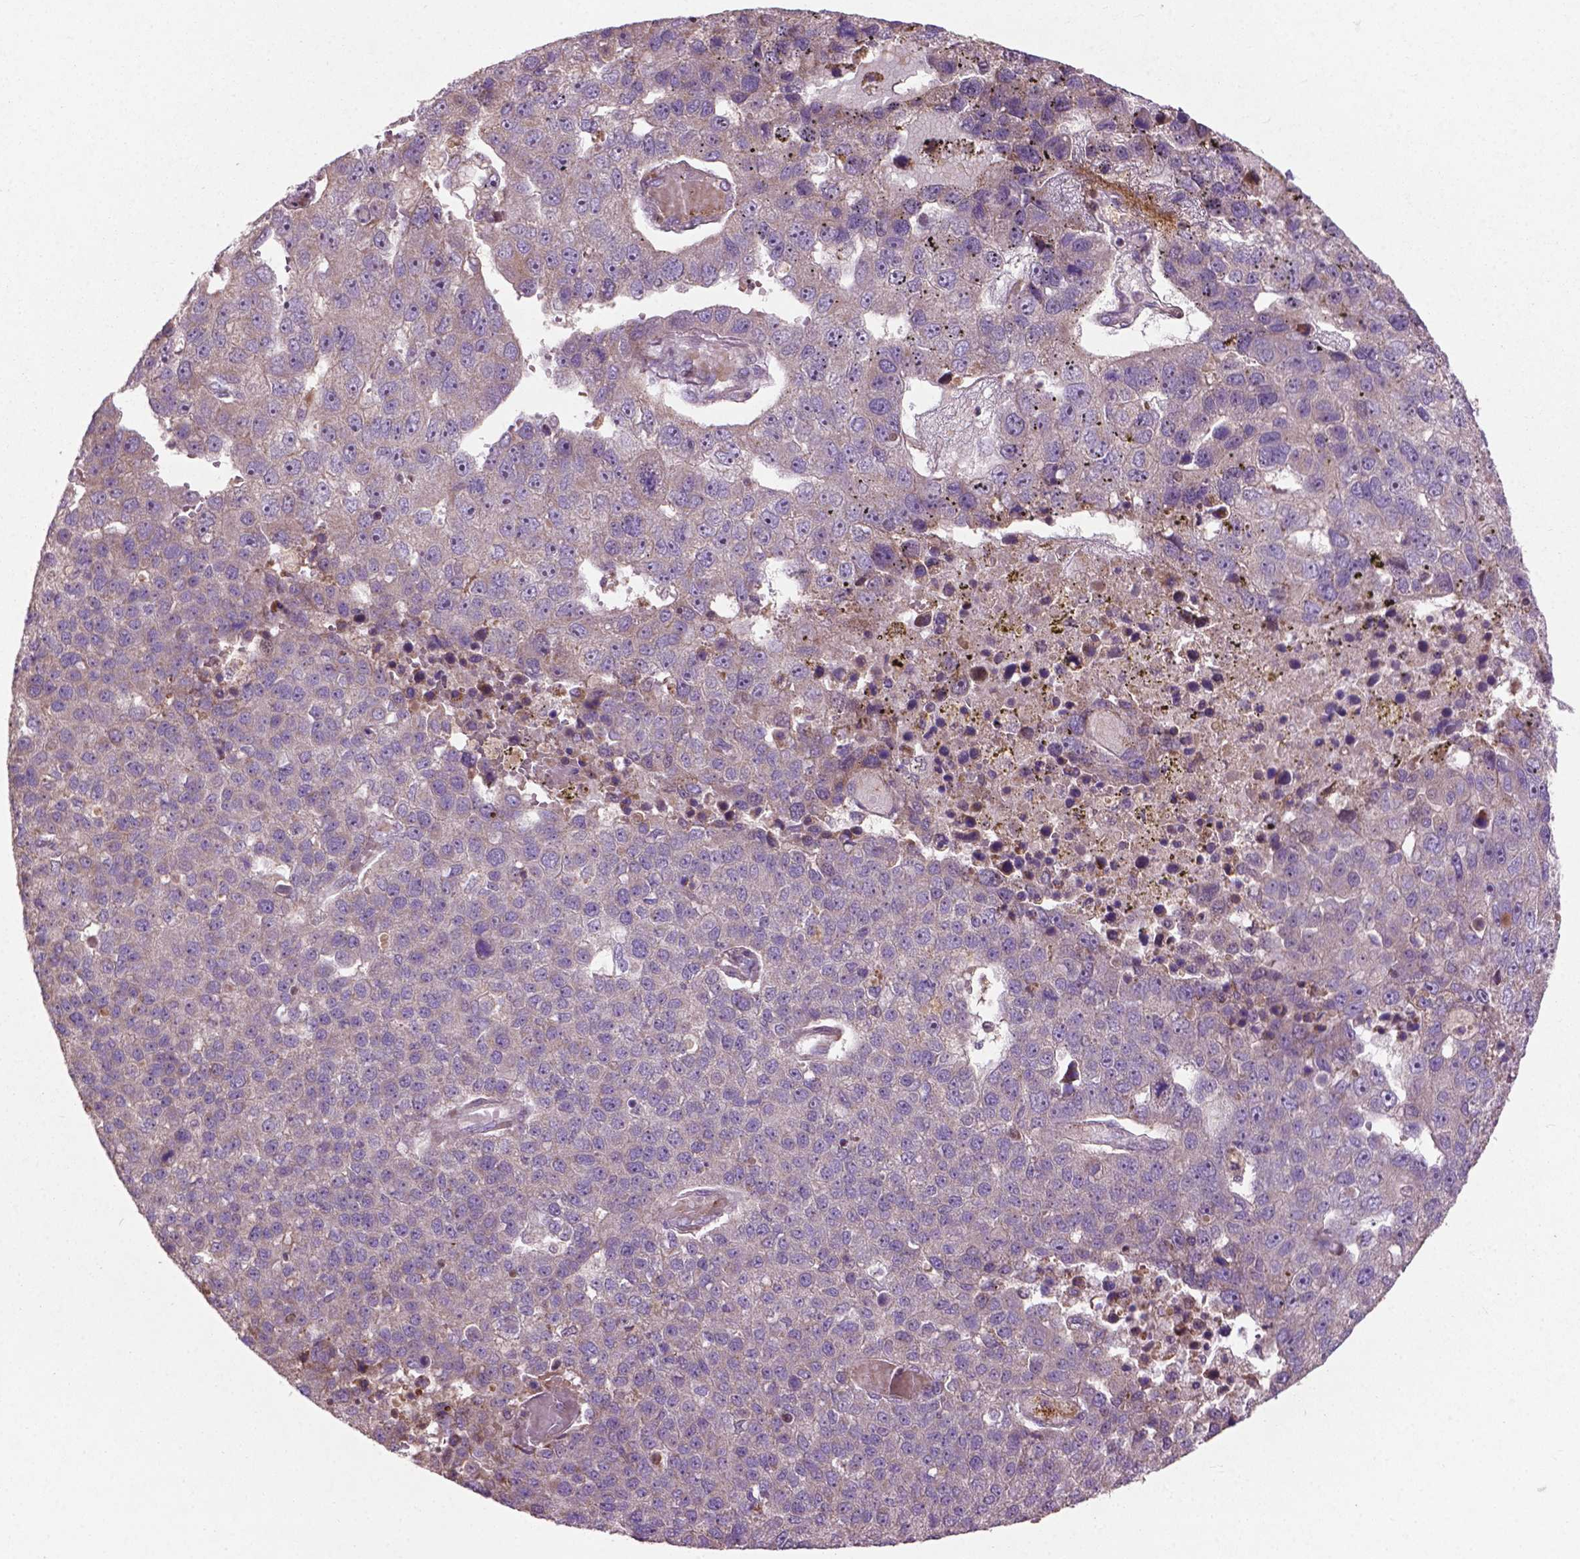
{"staining": {"intensity": "negative", "quantity": "none", "location": "none"}, "tissue": "pancreatic cancer", "cell_type": "Tumor cells", "image_type": "cancer", "snomed": [{"axis": "morphology", "description": "Adenocarcinoma, NOS"}, {"axis": "topography", "description": "Pancreas"}], "caption": "Immunohistochemistry histopathology image of neoplastic tissue: adenocarcinoma (pancreatic) stained with DAB displays no significant protein positivity in tumor cells.", "gene": "B3GALNT2", "patient": {"sex": "female", "age": 61}}